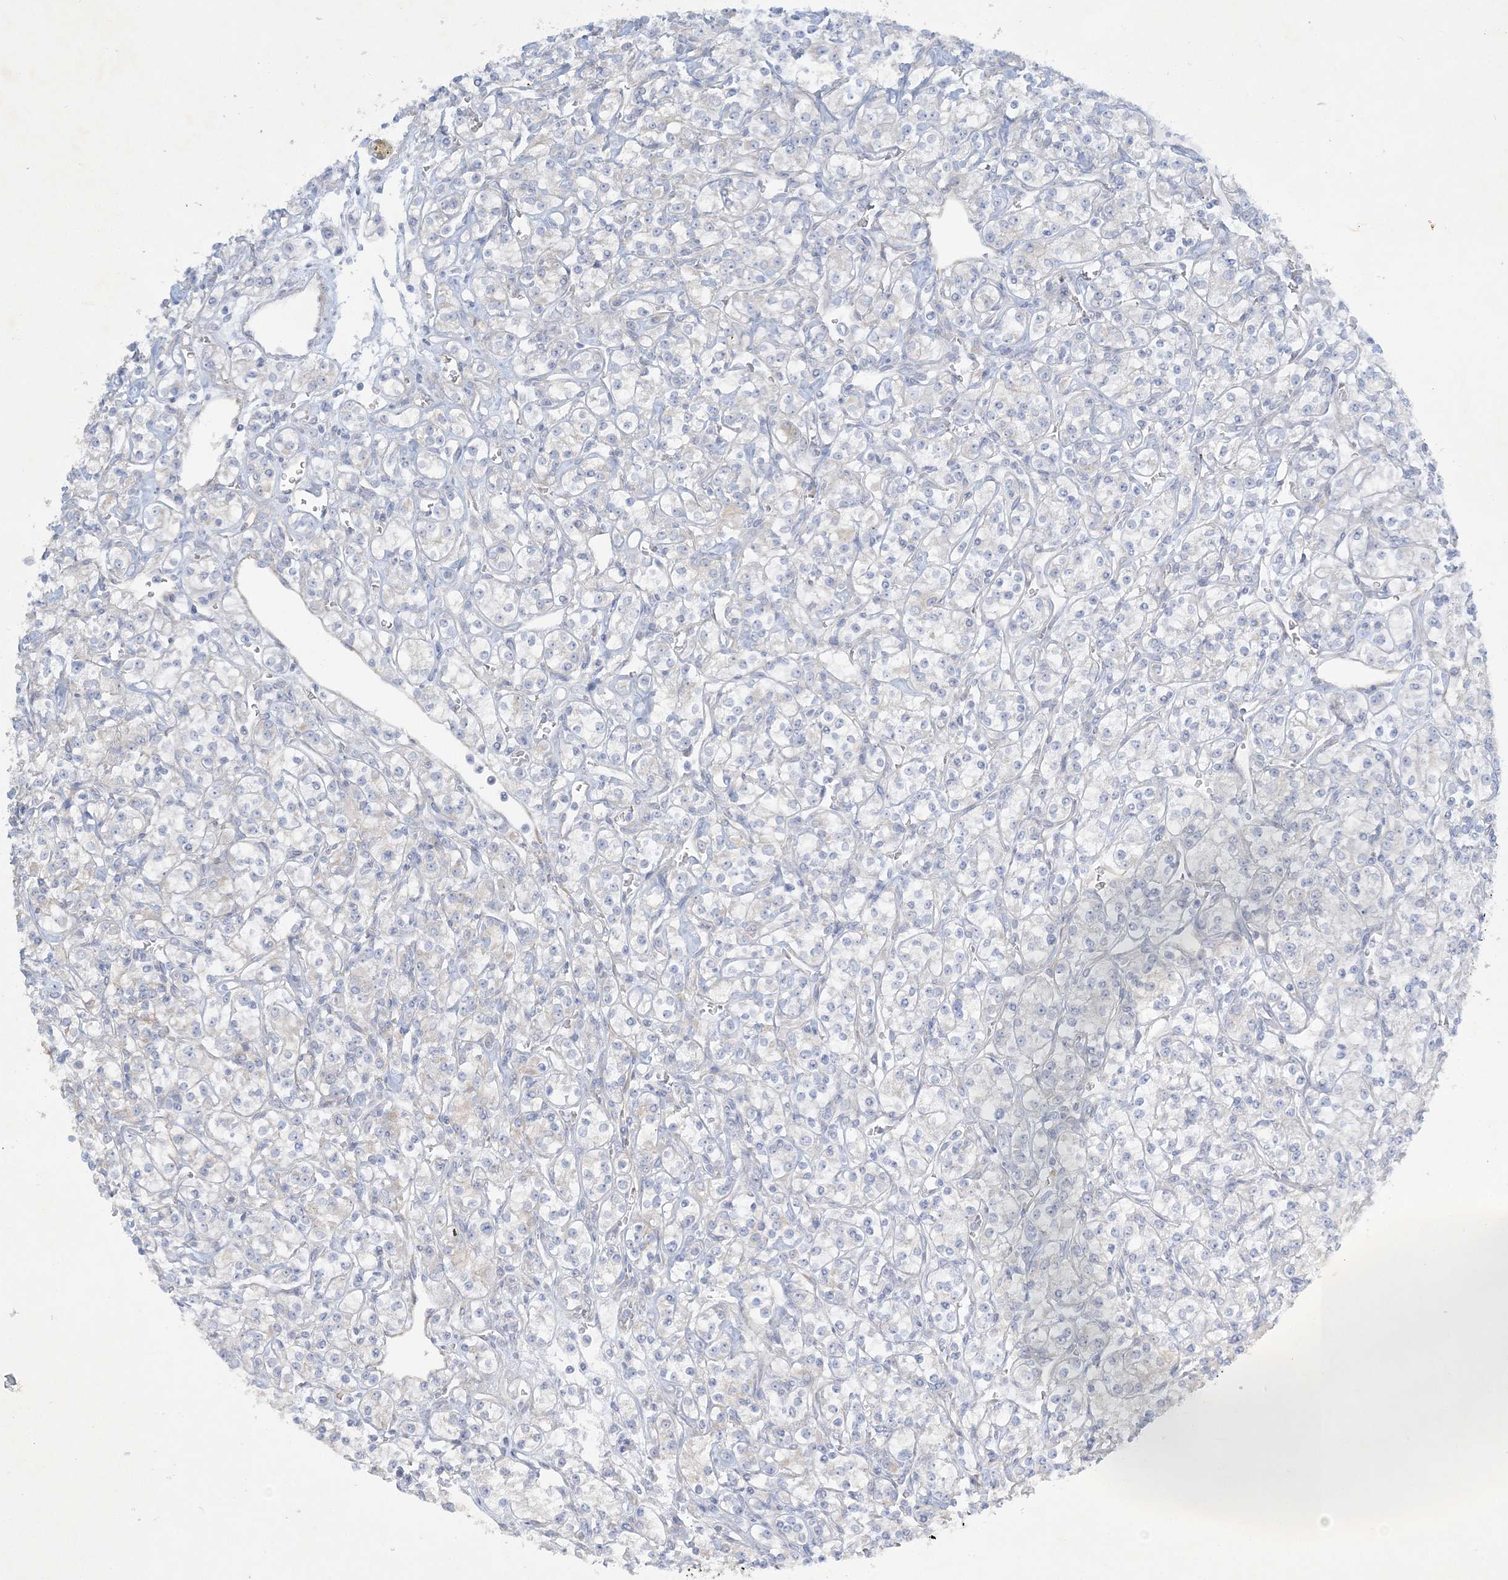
{"staining": {"intensity": "negative", "quantity": "none", "location": "none"}, "tissue": "renal cancer", "cell_type": "Tumor cells", "image_type": "cancer", "snomed": [{"axis": "morphology", "description": "Adenocarcinoma, NOS"}, {"axis": "topography", "description": "Kidney"}], "caption": "A micrograph of human renal cancer (adenocarcinoma) is negative for staining in tumor cells.", "gene": "FARSB", "patient": {"sex": "male", "age": 77}}